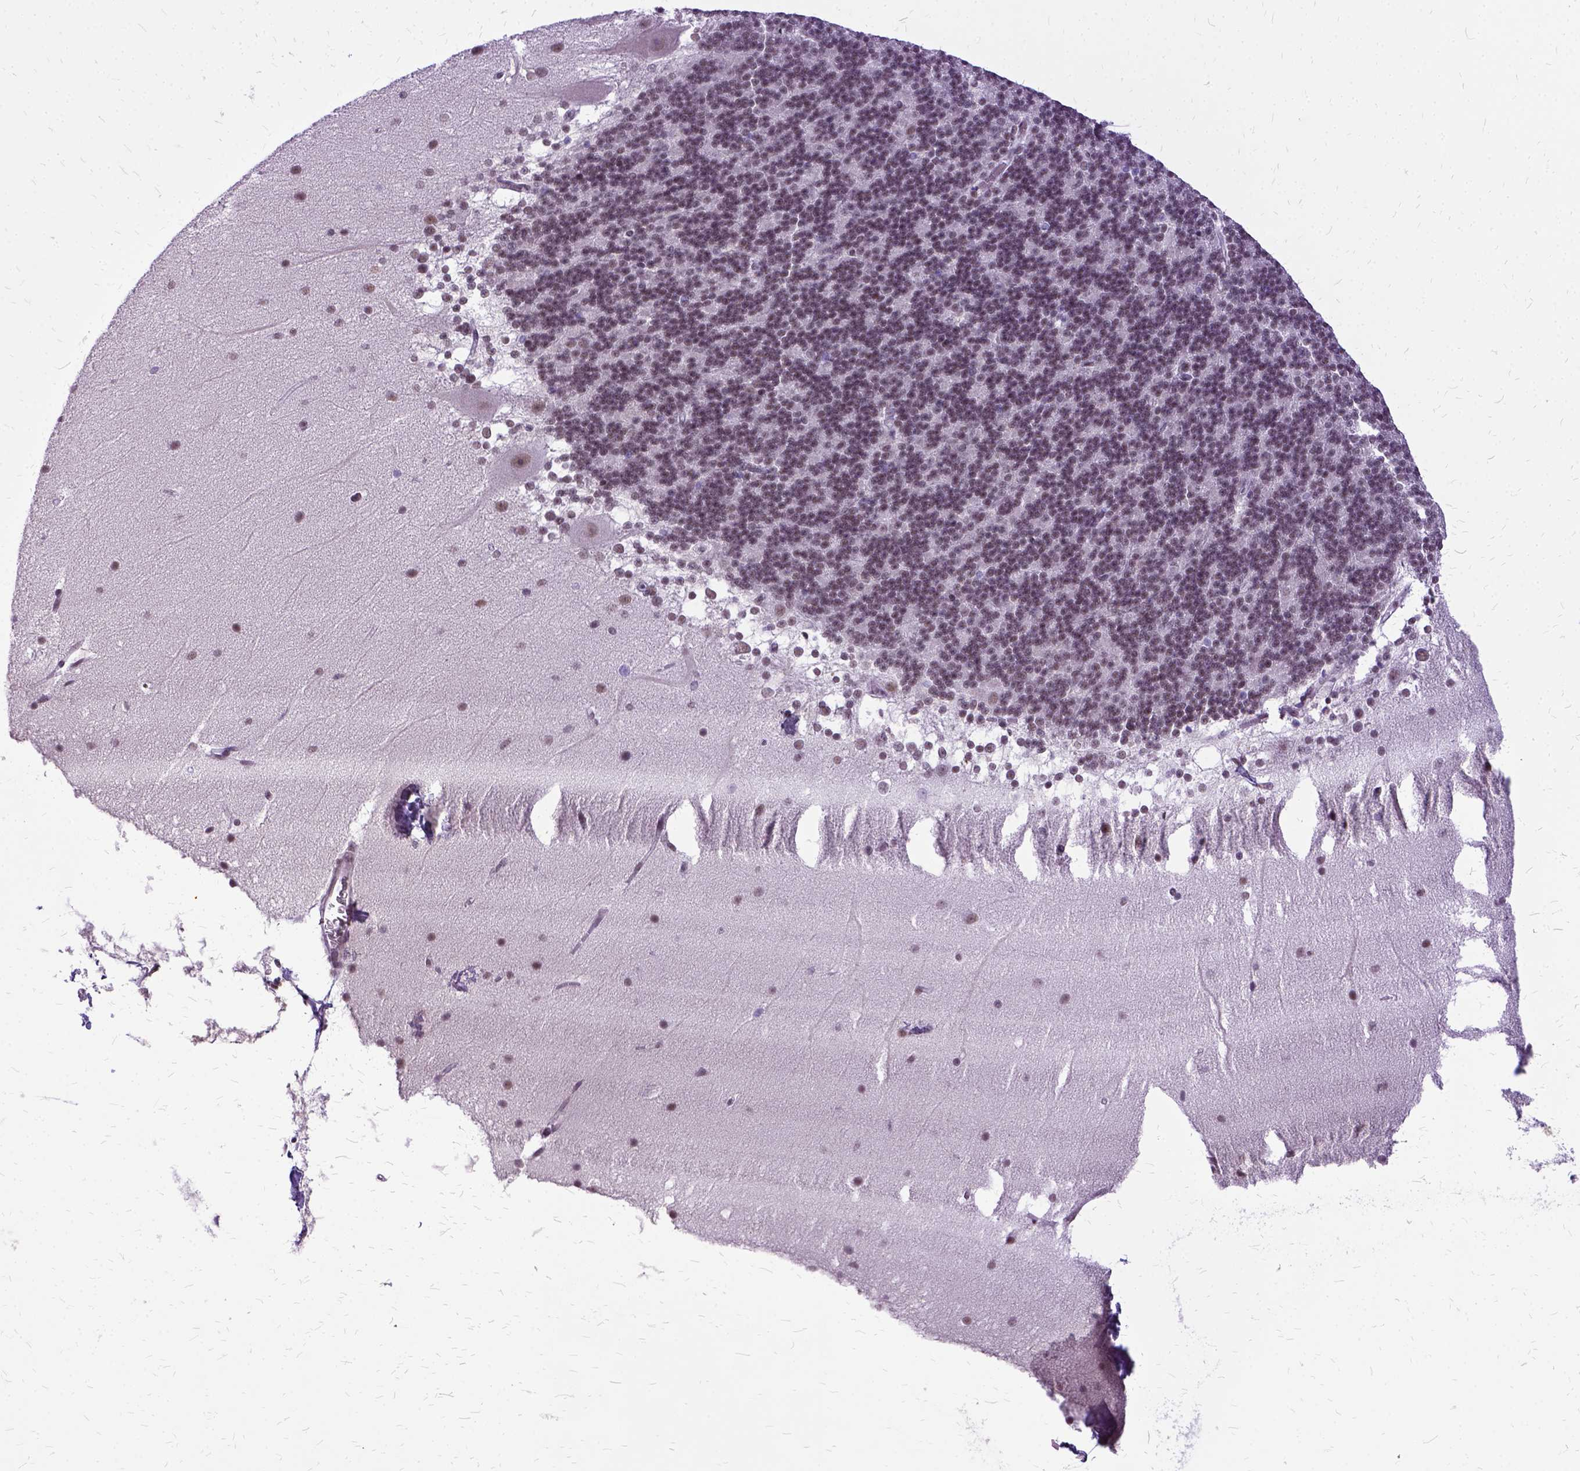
{"staining": {"intensity": "weak", "quantity": ">75%", "location": "nuclear"}, "tissue": "cerebellum", "cell_type": "Cells in granular layer", "image_type": "normal", "snomed": [{"axis": "morphology", "description": "Normal tissue, NOS"}, {"axis": "topography", "description": "Cerebellum"}], "caption": "Immunohistochemical staining of benign cerebellum exhibits >75% levels of weak nuclear protein expression in approximately >75% of cells in granular layer.", "gene": "SETD1A", "patient": {"sex": "female", "age": 19}}